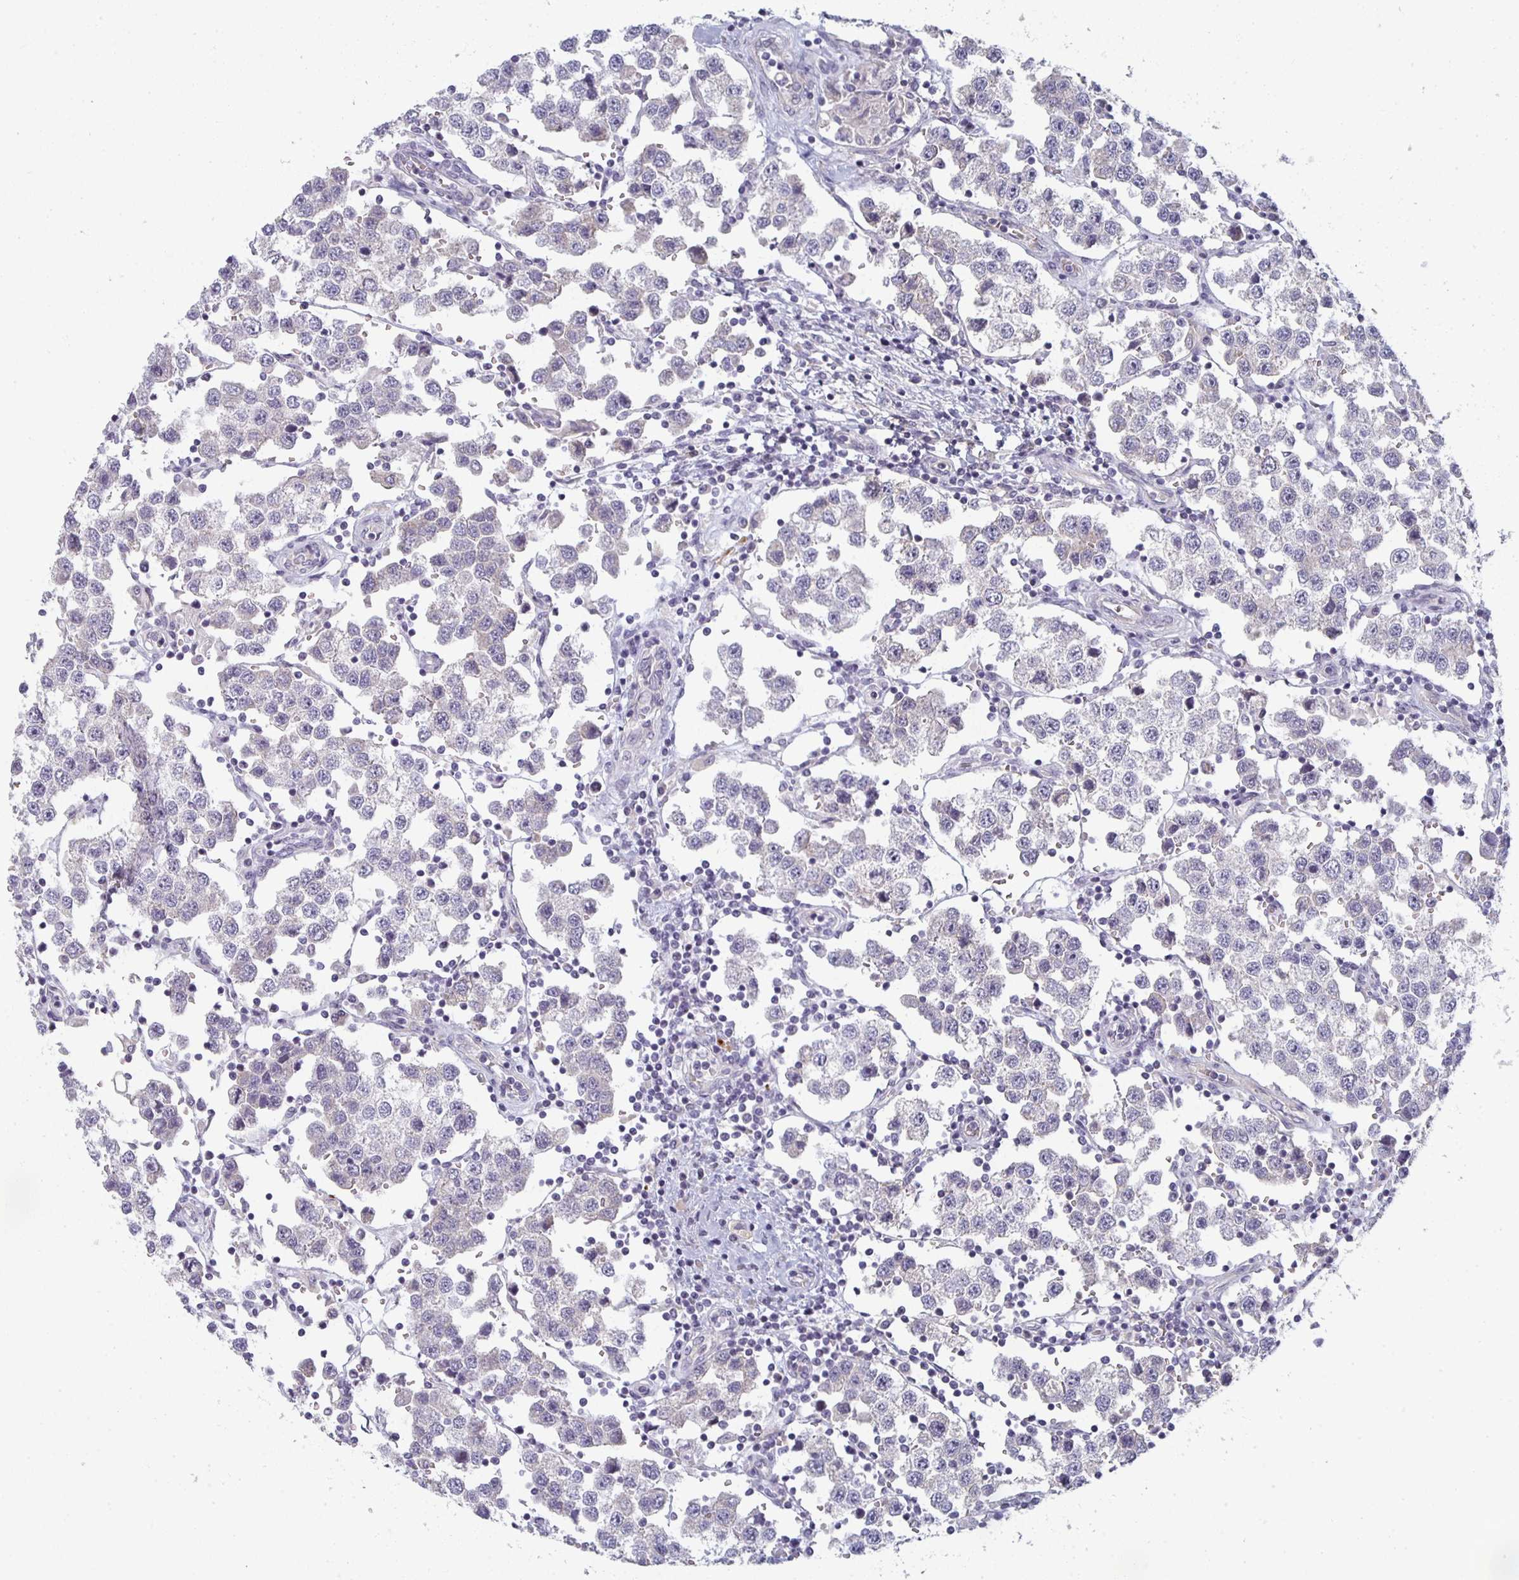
{"staining": {"intensity": "negative", "quantity": "none", "location": "none"}, "tissue": "testis cancer", "cell_type": "Tumor cells", "image_type": "cancer", "snomed": [{"axis": "morphology", "description": "Seminoma, NOS"}, {"axis": "topography", "description": "Testis"}], "caption": "Tumor cells are negative for brown protein staining in testis seminoma.", "gene": "CTHRC1", "patient": {"sex": "male", "age": 37}}